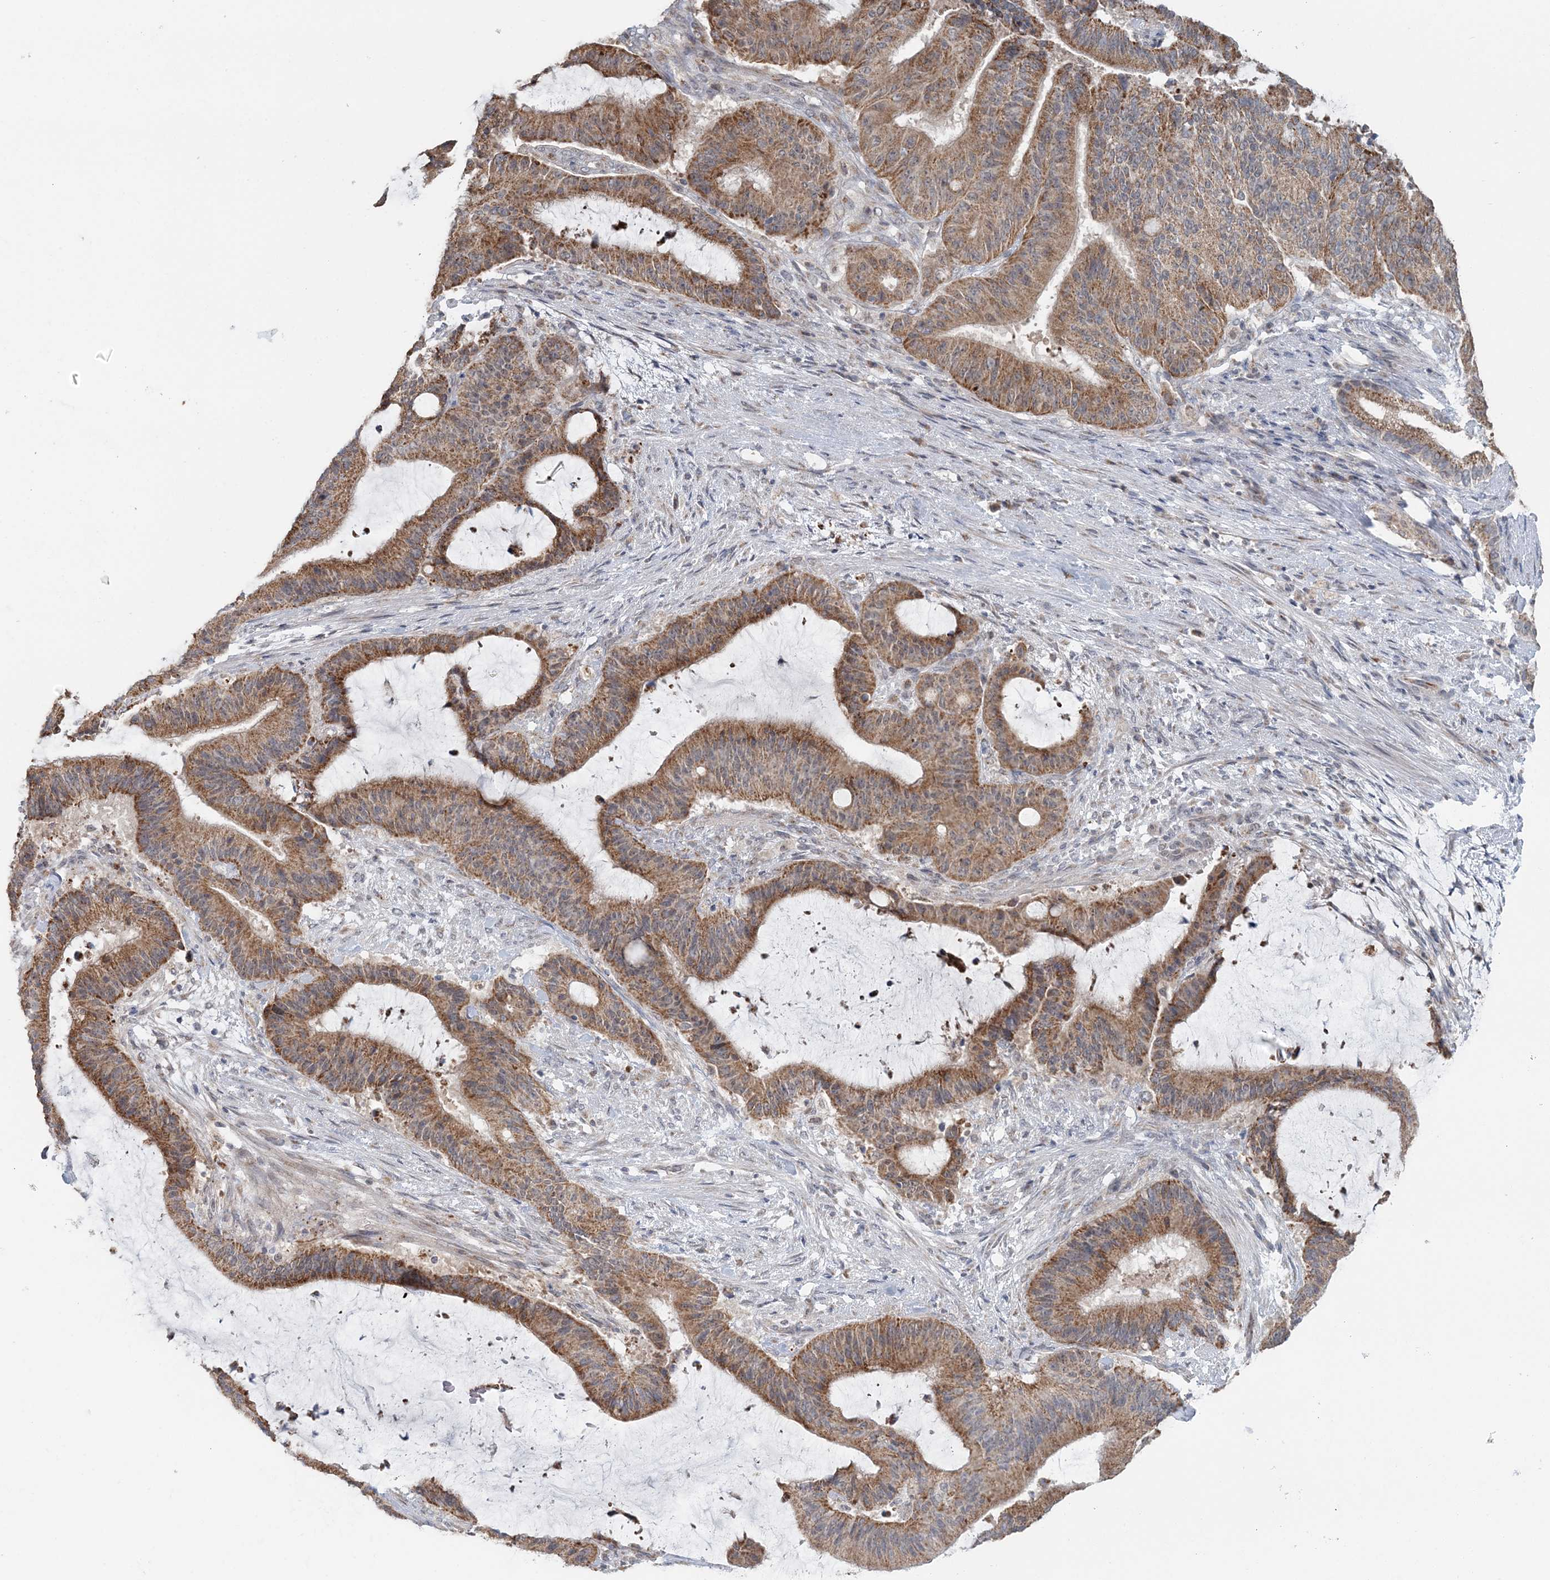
{"staining": {"intensity": "moderate", "quantity": ">75%", "location": "cytoplasmic/membranous"}, "tissue": "liver cancer", "cell_type": "Tumor cells", "image_type": "cancer", "snomed": [{"axis": "morphology", "description": "Normal tissue, NOS"}, {"axis": "morphology", "description": "Cholangiocarcinoma"}, {"axis": "topography", "description": "Liver"}, {"axis": "topography", "description": "Peripheral nerve tissue"}], "caption": "Protein staining by immunohistochemistry (IHC) shows moderate cytoplasmic/membranous expression in approximately >75% of tumor cells in liver cholangiocarcinoma.", "gene": "RNF150", "patient": {"sex": "female", "age": 73}}